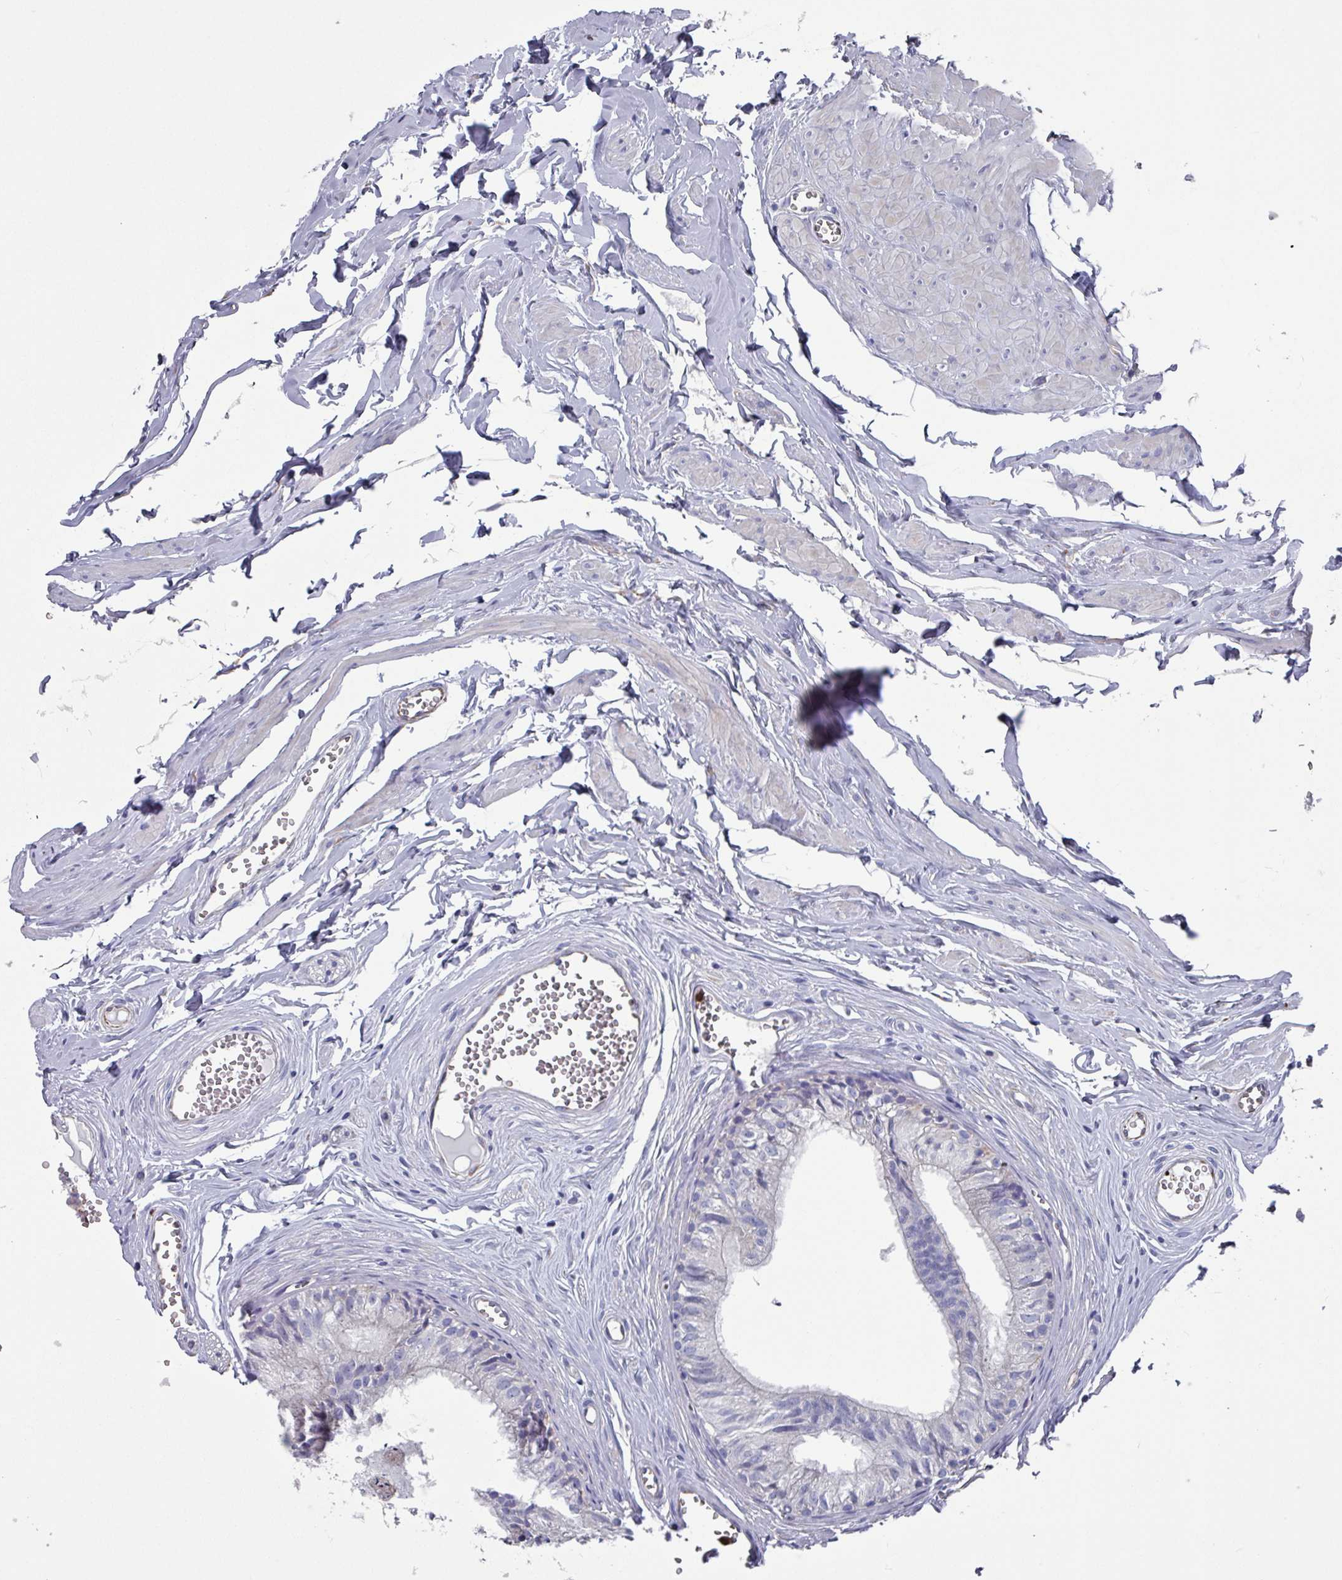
{"staining": {"intensity": "moderate", "quantity": "<25%", "location": "cytoplasmic/membranous"}, "tissue": "epididymis", "cell_type": "Glandular cells", "image_type": "normal", "snomed": [{"axis": "morphology", "description": "Normal tissue, NOS"}, {"axis": "topography", "description": "Epididymis"}], "caption": "Human epididymis stained with a brown dye shows moderate cytoplasmic/membranous positive positivity in about <25% of glandular cells.", "gene": "UQCC2", "patient": {"sex": "male", "age": 36}}